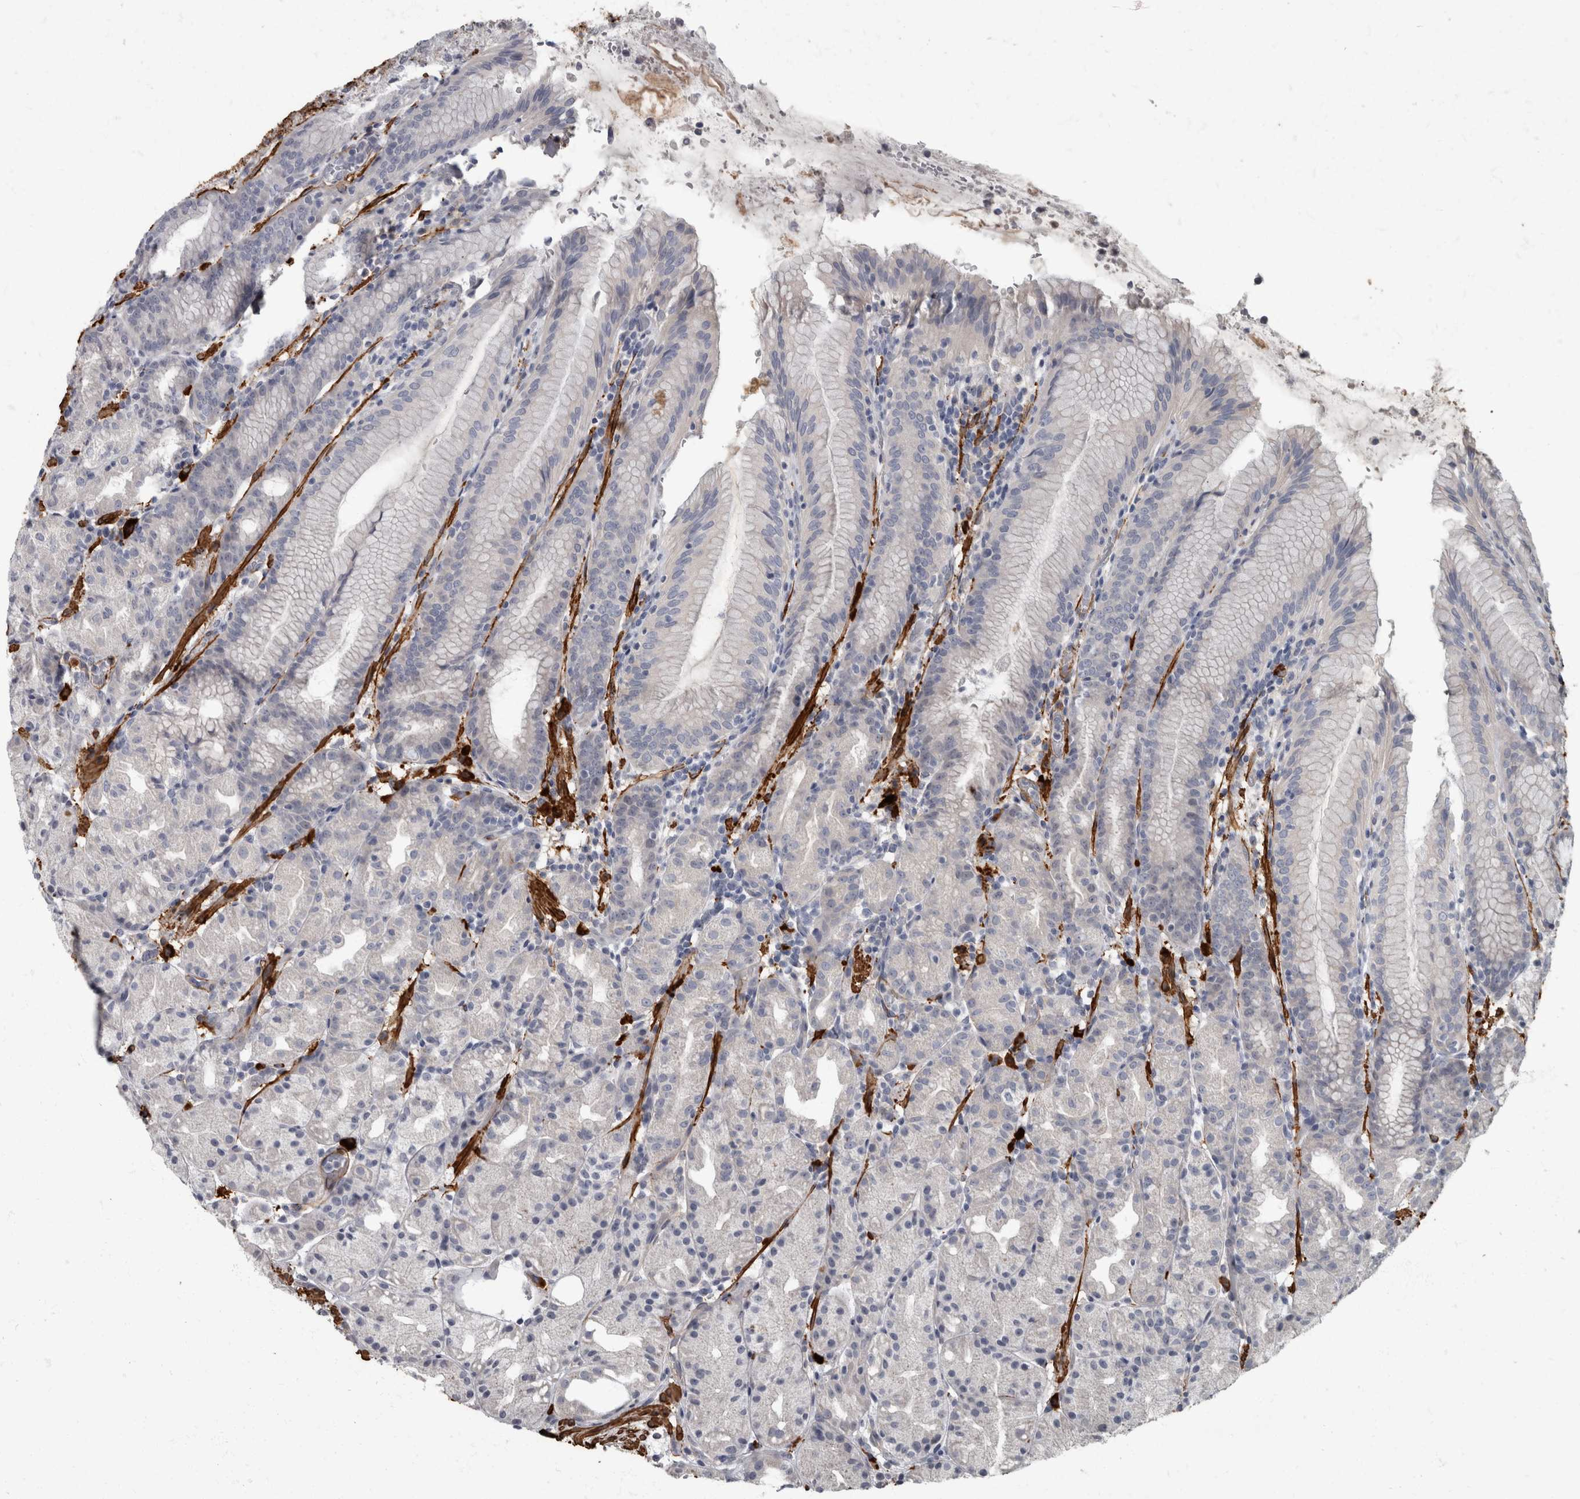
{"staining": {"intensity": "negative", "quantity": "none", "location": "none"}, "tissue": "stomach", "cell_type": "Glandular cells", "image_type": "normal", "snomed": [{"axis": "morphology", "description": "Normal tissue, NOS"}, {"axis": "topography", "description": "Stomach, upper"}], "caption": "IHC of unremarkable human stomach reveals no expression in glandular cells. (DAB (3,3'-diaminobenzidine) immunohistochemistry, high magnification).", "gene": "MASTL", "patient": {"sex": "male", "age": 48}}